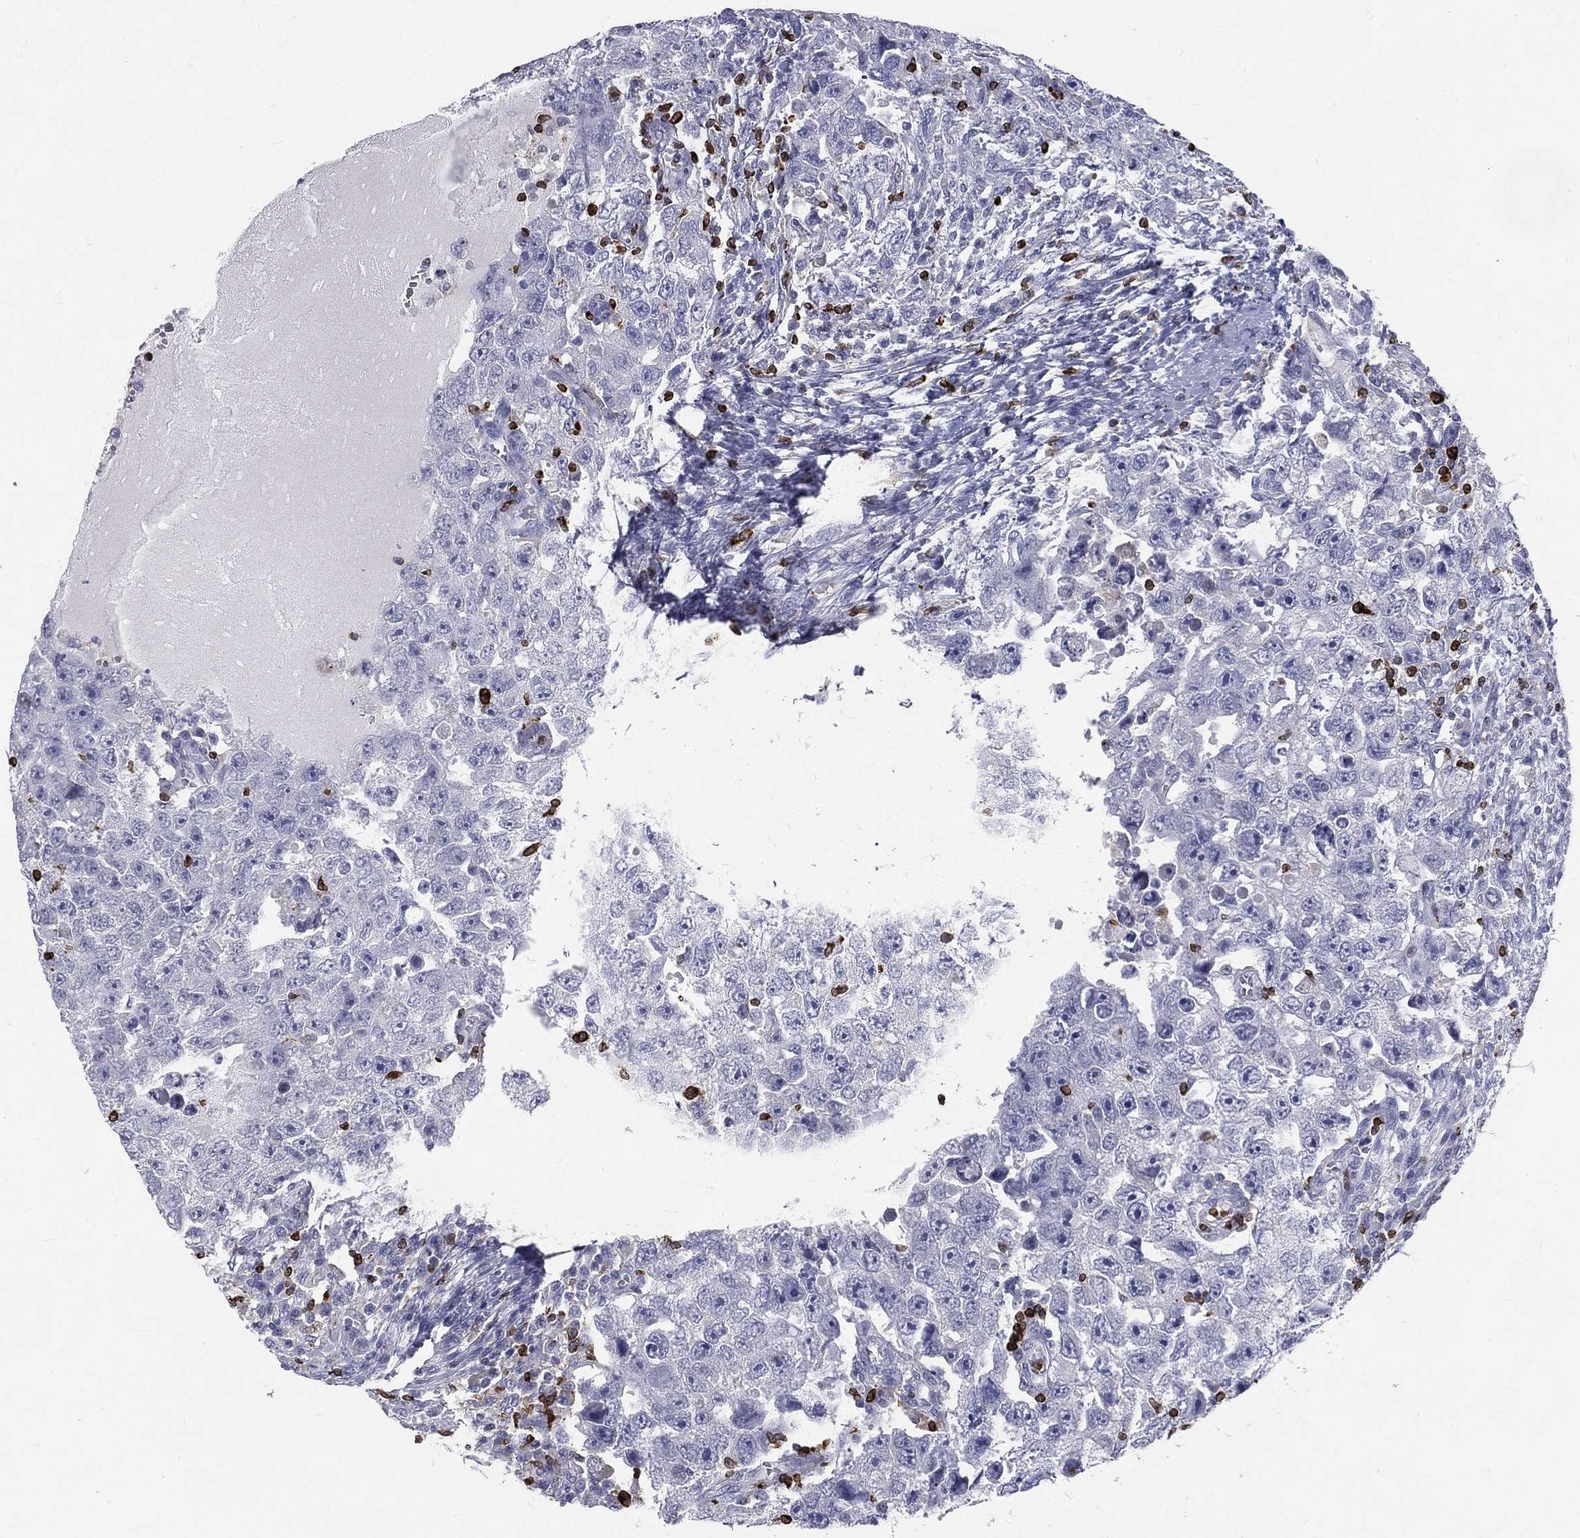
{"staining": {"intensity": "negative", "quantity": "none", "location": "none"}, "tissue": "testis cancer", "cell_type": "Tumor cells", "image_type": "cancer", "snomed": [{"axis": "morphology", "description": "Carcinoma, Embryonal, NOS"}, {"axis": "topography", "description": "Testis"}], "caption": "Tumor cells are negative for protein expression in human testis embryonal carcinoma.", "gene": "CTSW", "patient": {"sex": "male", "age": 26}}